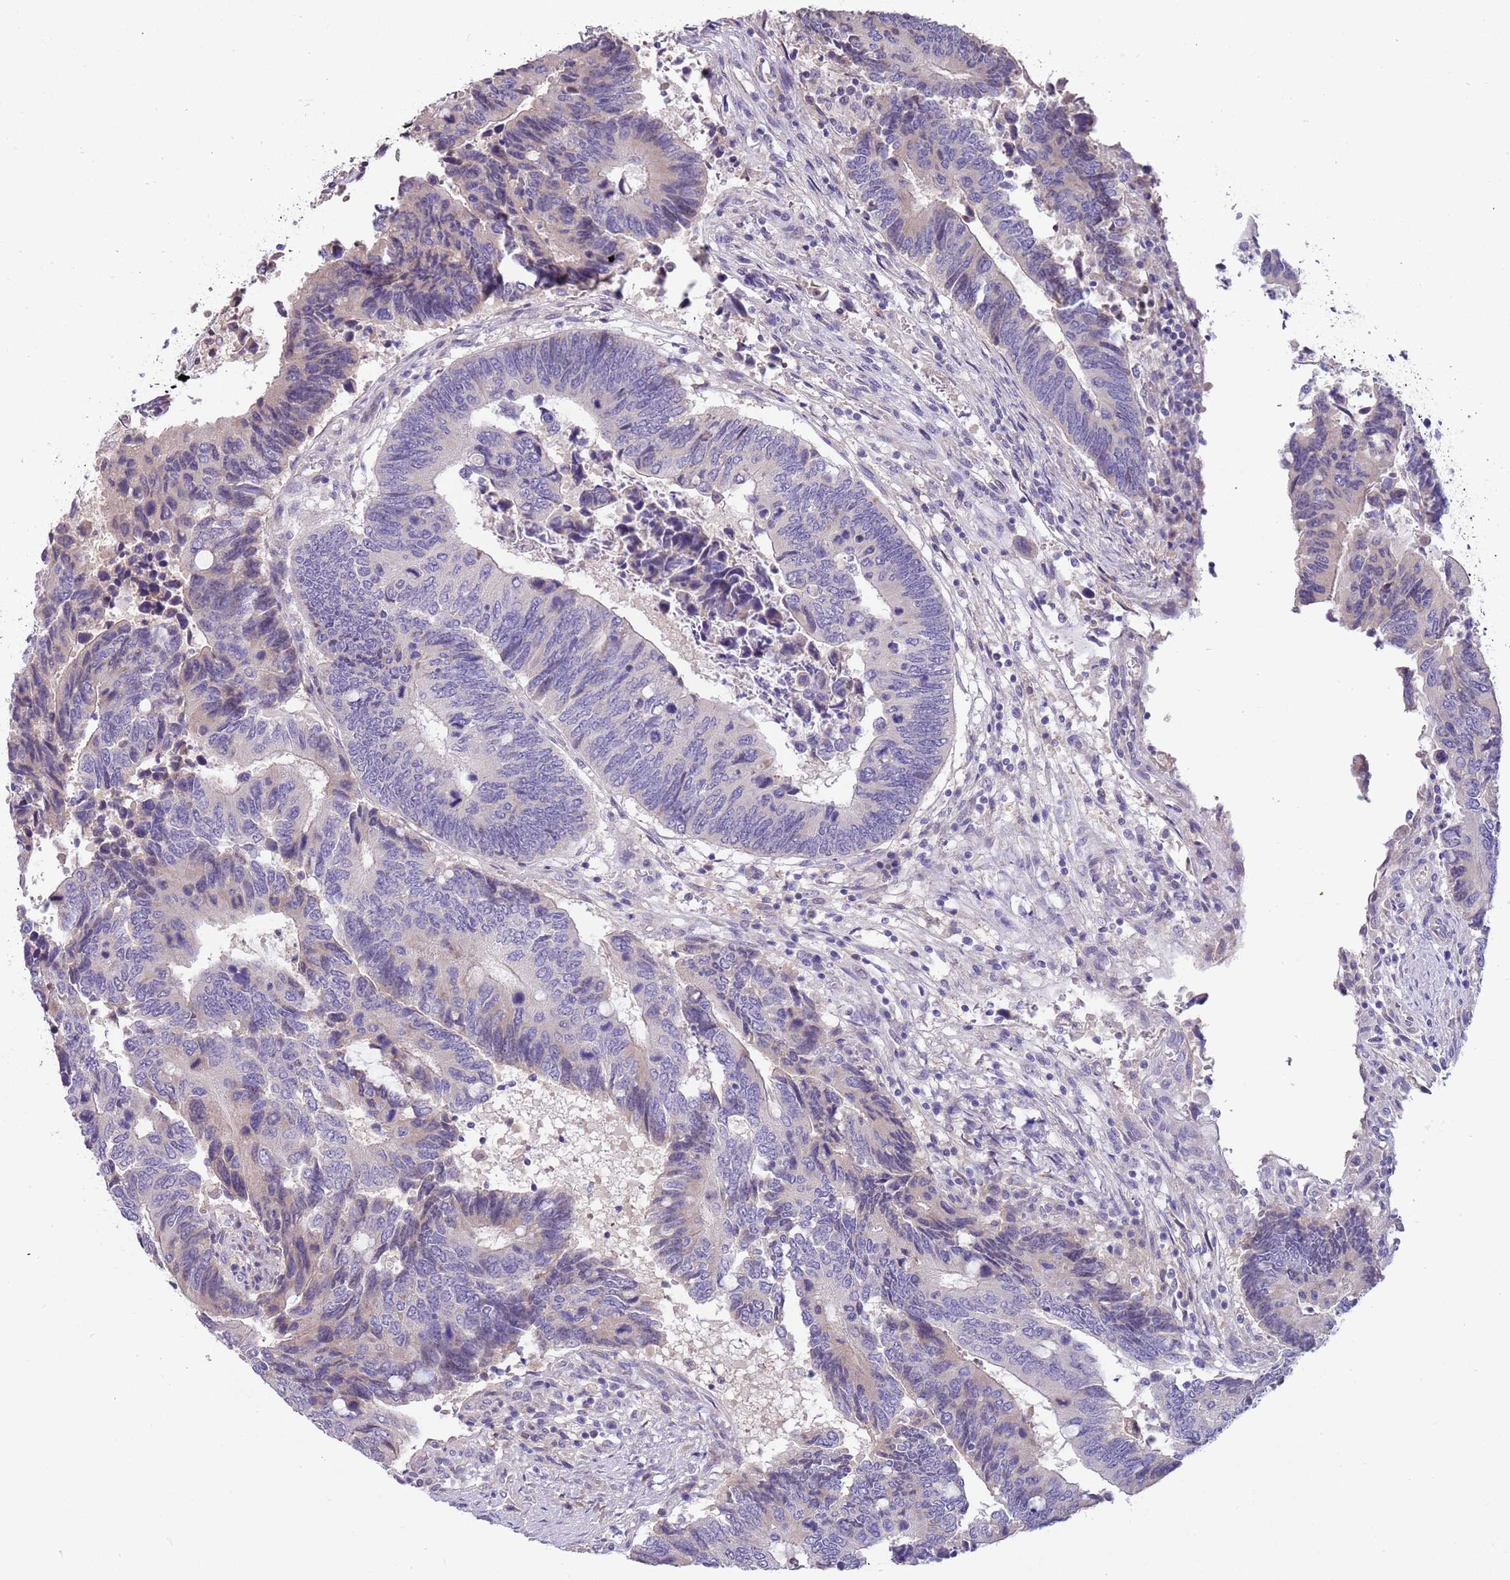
{"staining": {"intensity": "negative", "quantity": "none", "location": "none"}, "tissue": "colorectal cancer", "cell_type": "Tumor cells", "image_type": "cancer", "snomed": [{"axis": "morphology", "description": "Adenocarcinoma, NOS"}, {"axis": "topography", "description": "Colon"}], "caption": "A high-resolution micrograph shows immunohistochemistry staining of colorectal cancer (adenocarcinoma), which shows no significant expression in tumor cells. Nuclei are stained in blue.", "gene": "CABYR", "patient": {"sex": "male", "age": 87}}